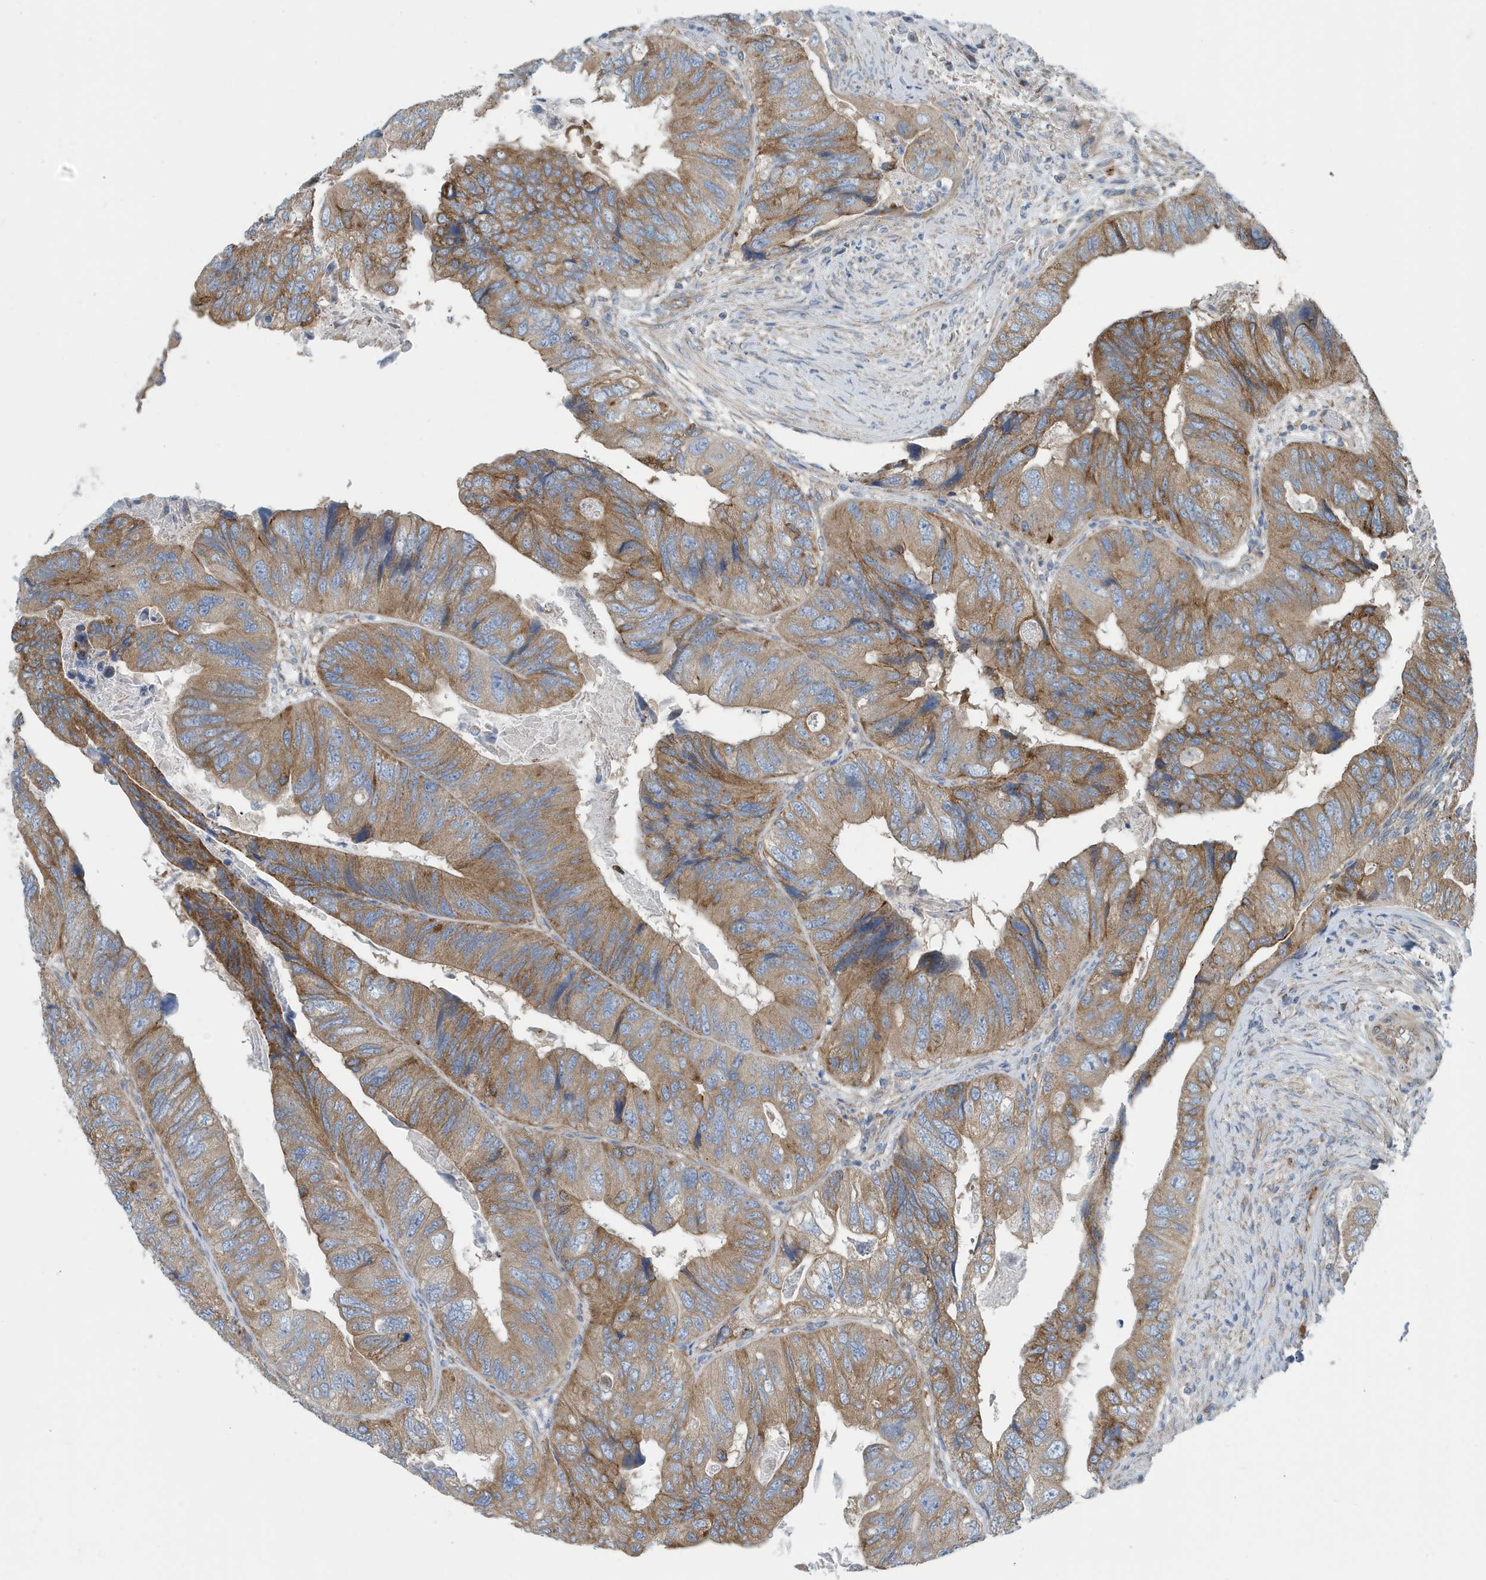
{"staining": {"intensity": "moderate", "quantity": ">75%", "location": "cytoplasmic/membranous"}, "tissue": "colorectal cancer", "cell_type": "Tumor cells", "image_type": "cancer", "snomed": [{"axis": "morphology", "description": "Adenocarcinoma, NOS"}, {"axis": "topography", "description": "Rectum"}], "caption": "An immunohistochemistry micrograph of tumor tissue is shown. Protein staining in brown highlights moderate cytoplasmic/membranous positivity in colorectal adenocarcinoma within tumor cells.", "gene": "PPM1M", "patient": {"sex": "male", "age": 63}}